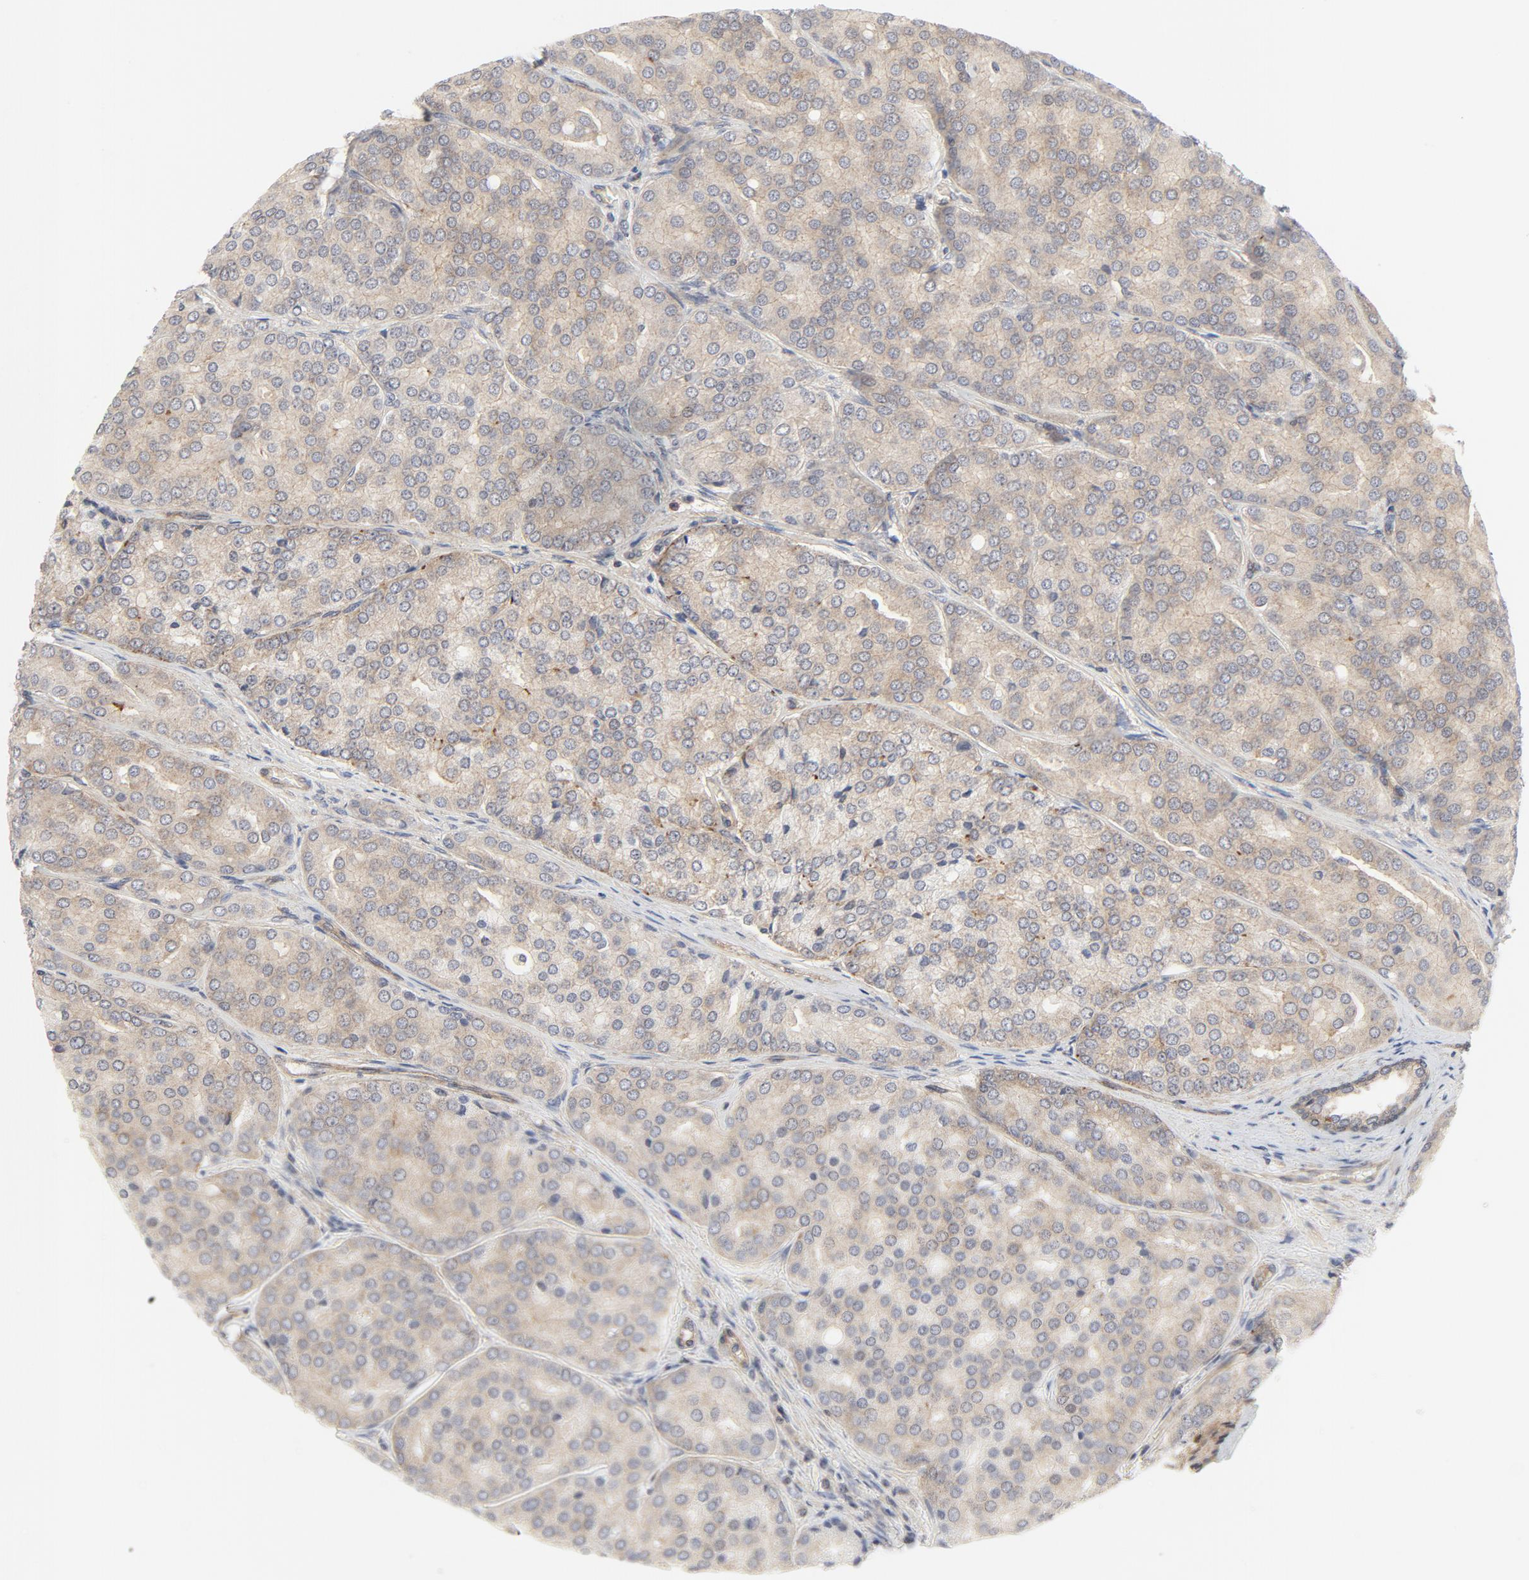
{"staining": {"intensity": "weak", "quantity": ">75%", "location": "cytoplasmic/membranous,nuclear"}, "tissue": "prostate cancer", "cell_type": "Tumor cells", "image_type": "cancer", "snomed": [{"axis": "morphology", "description": "Adenocarcinoma, High grade"}, {"axis": "topography", "description": "Prostate"}], "caption": "Brown immunohistochemical staining in prostate cancer (adenocarcinoma (high-grade)) reveals weak cytoplasmic/membranous and nuclear positivity in about >75% of tumor cells.", "gene": "MAP2K7", "patient": {"sex": "male", "age": 64}}